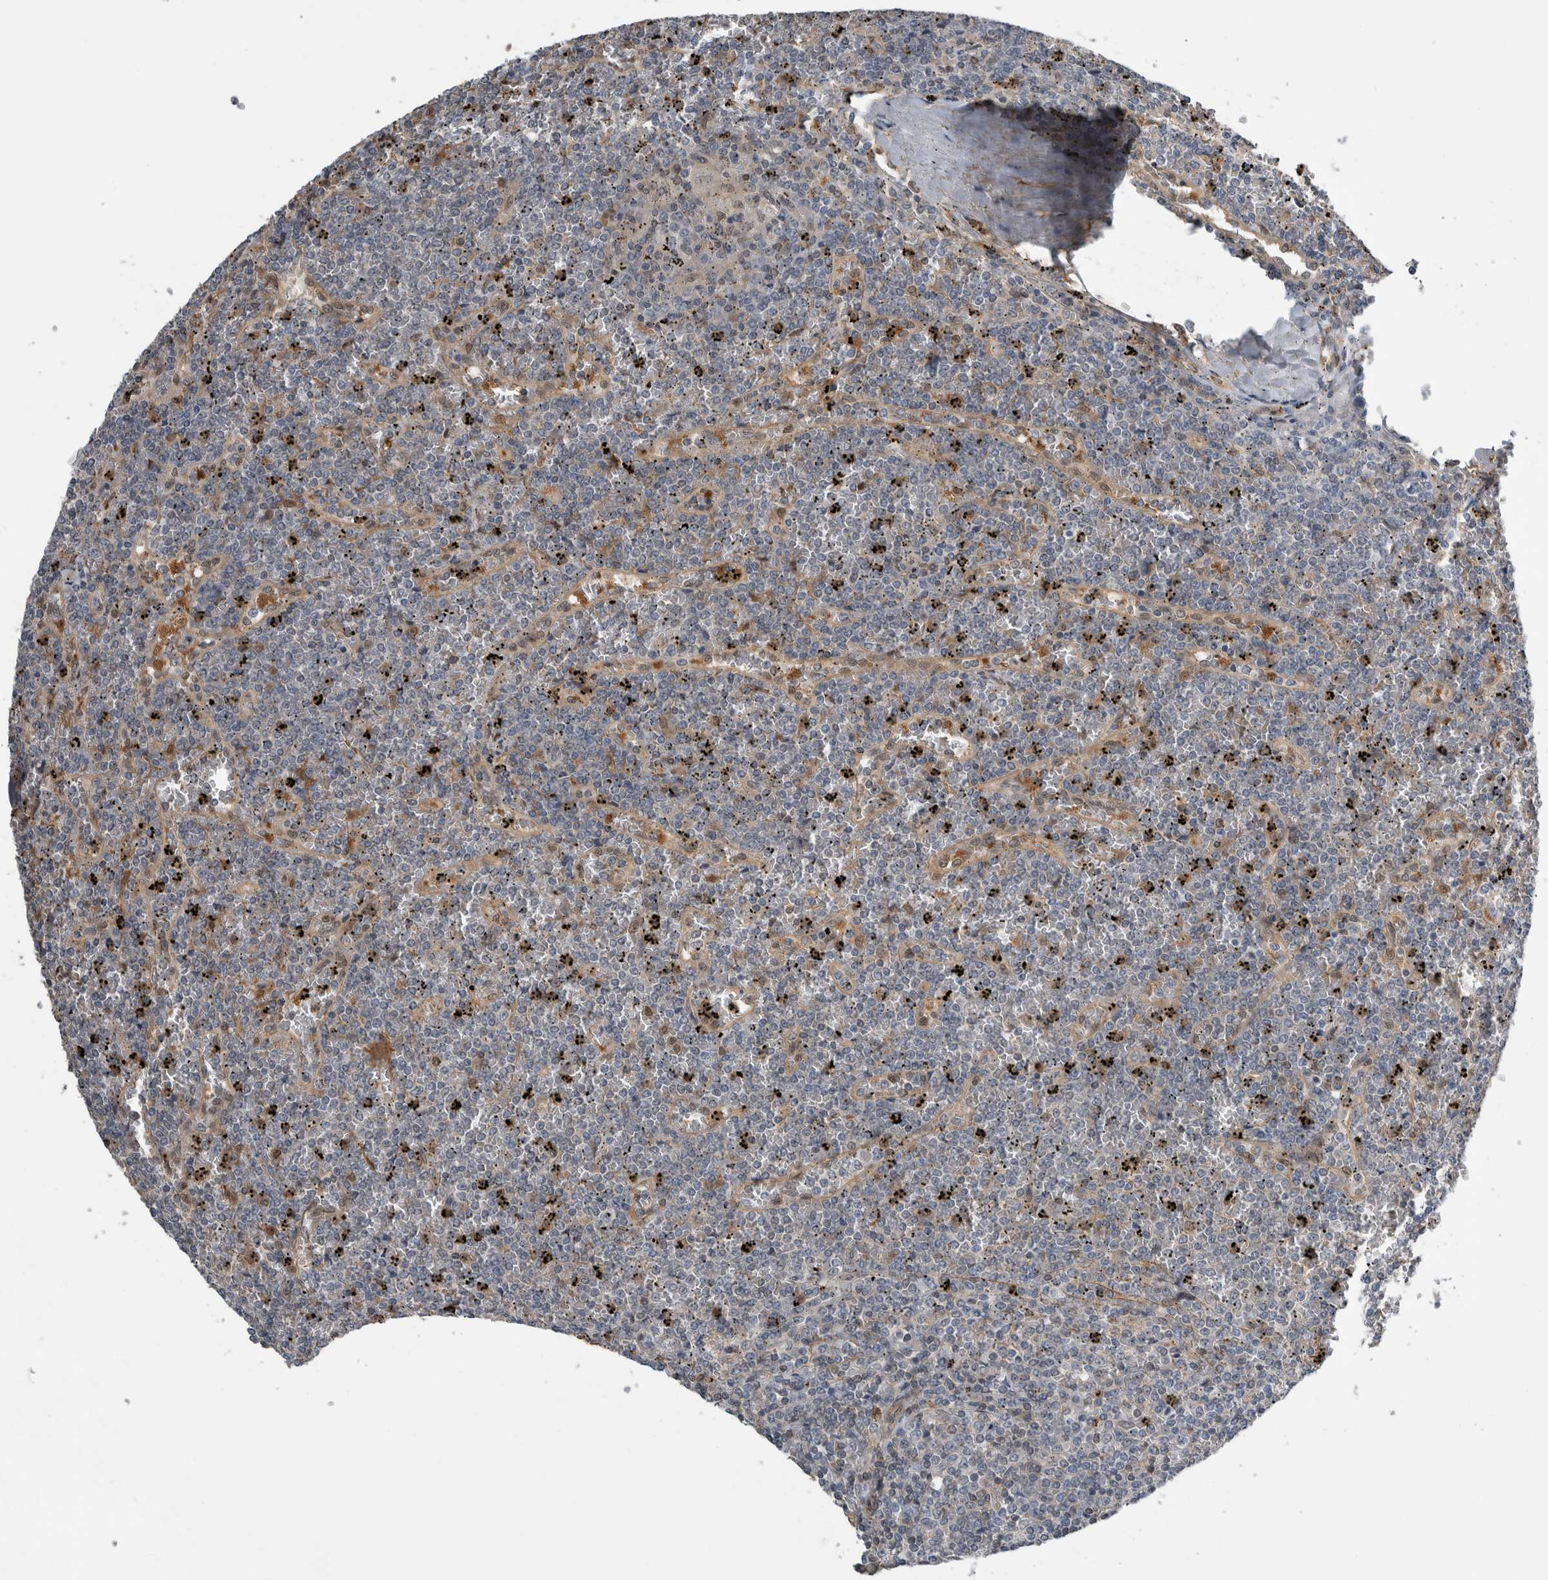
{"staining": {"intensity": "negative", "quantity": "none", "location": "none"}, "tissue": "lymphoma", "cell_type": "Tumor cells", "image_type": "cancer", "snomed": [{"axis": "morphology", "description": "Malignant lymphoma, non-Hodgkin's type, Low grade"}, {"axis": "topography", "description": "Spleen"}], "caption": "A high-resolution micrograph shows immunohistochemistry (IHC) staining of lymphoma, which shows no significant expression in tumor cells.", "gene": "NAPRT", "patient": {"sex": "female", "age": 19}}